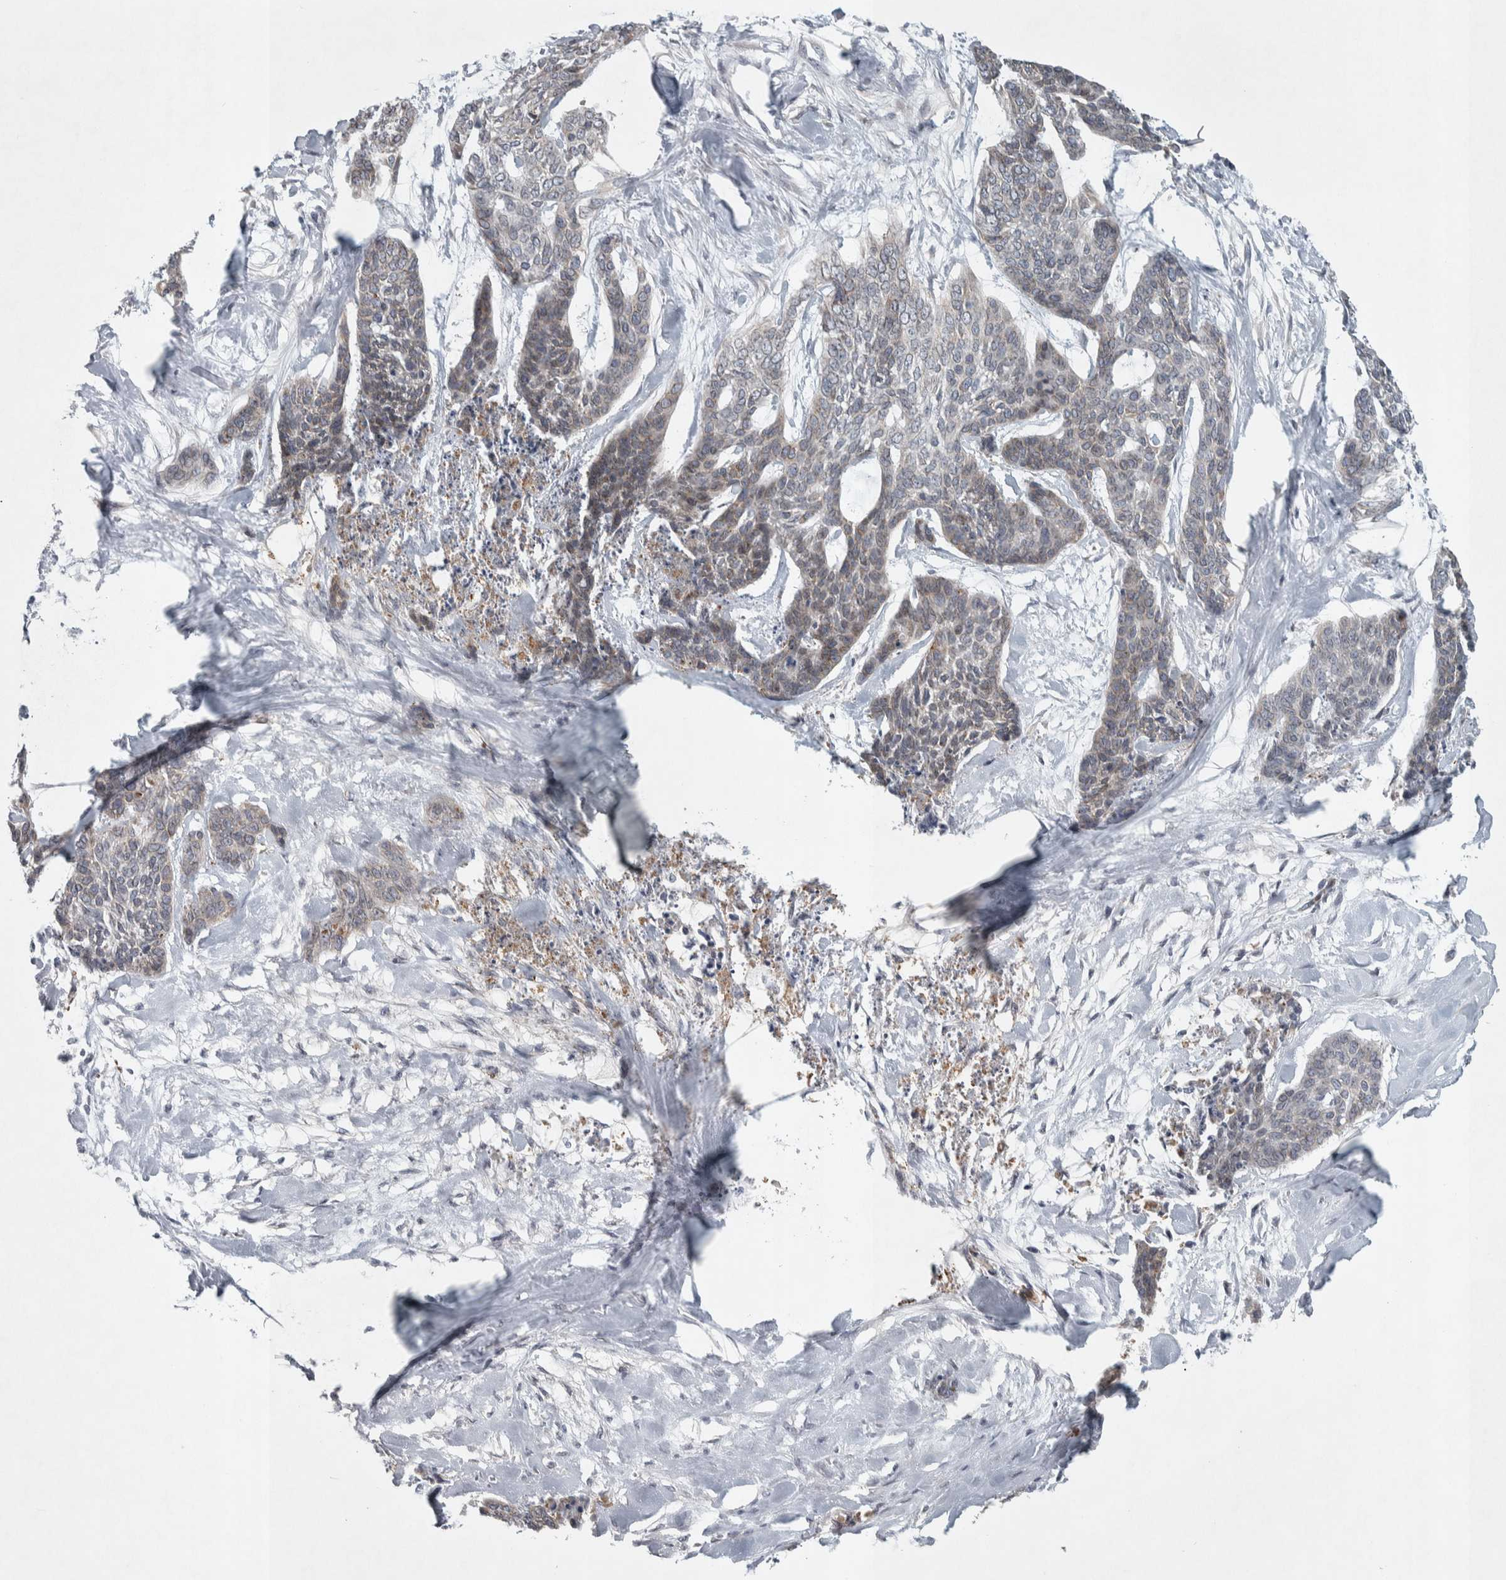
{"staining": {"intensity": "moderate", "quantity": ">75%", "location": "cytoplasmic/membranous"}, "tissue": "skin cancer", "cell_type": "Tumor cells", "image_type": "cancer", "snomed": [{"axis": "morphology", "description": "Basal cell carcinoma"}, {"axis": "topography", "description": "Skin"}], "caption": "Immunohistochemical staining of human basal cell carcinoma (skin) exhibits moderate cytoplasmic/membranous protein staining in approximately >75% of tumor cells.", "gene": "SIGMAR1", "patient": {"sex": "female", "age": 64}}